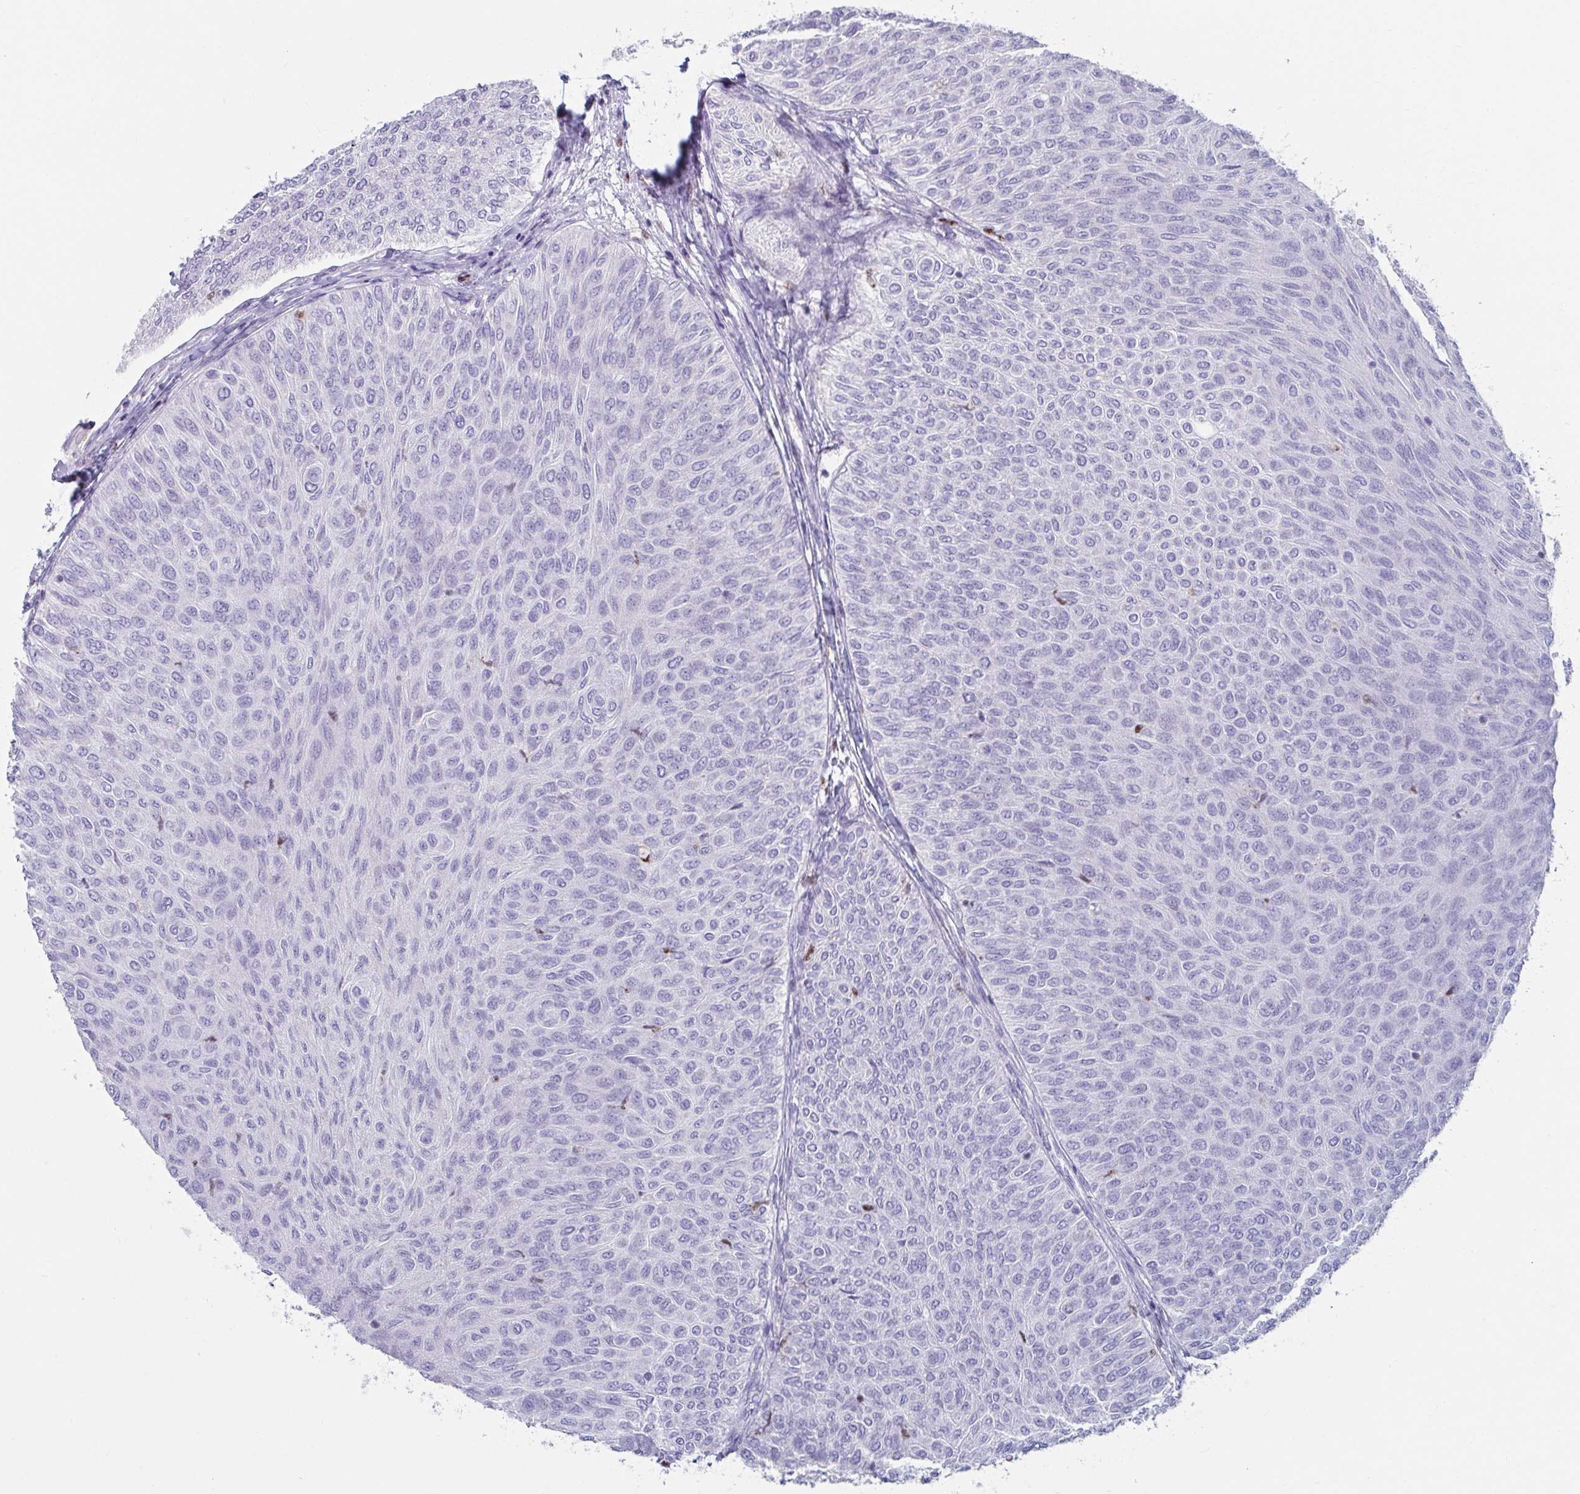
{"staining": {"intensity": "negative", "quantity": "none", "location": "none"}, "tissue": "urothelial cancer", "cell_type": "Tumor cells", "image_type": "cancer", "snomed": [{"axis": "morphology", "description": "Urothelial carcinoma, Low grade"}, {"axis": "topography", "description": "Urinary bladder"}], "caption": "Image shows no protein expression in tumor cells of urothelial cancer tissue. (Stains: DAB (3,3'-diaminobenzidine) immunohistochemistry with hematoxylin counter stain, Microscopy: brightfield microscopy at high magnification).", "gene": "ZNF586", "patient": {"sex": "male", "age": 78}}